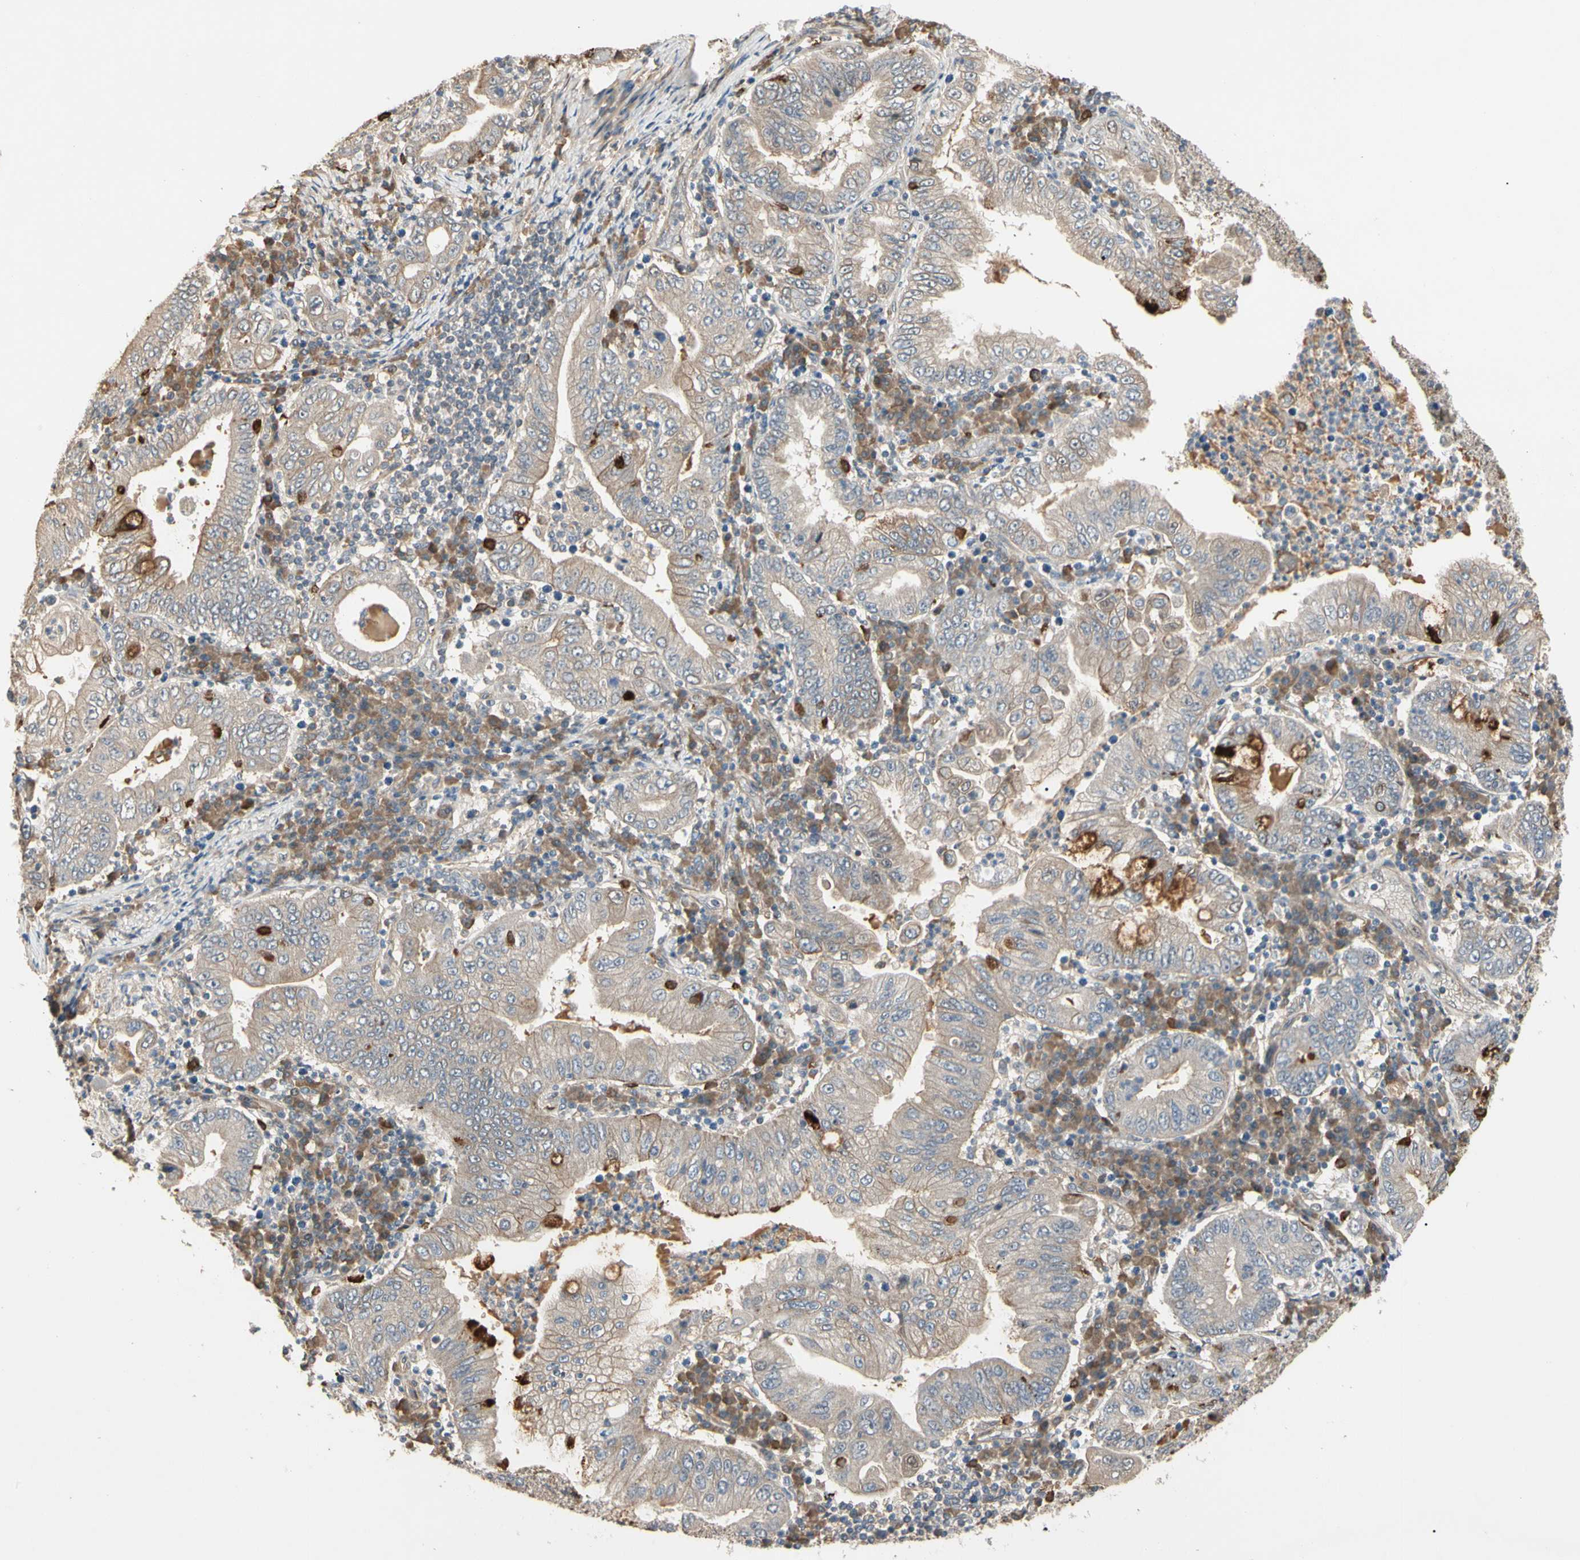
{"staining": {"intensity": "weak", "quantity": "25%-75%", "location": "cytoplasmic/membranous"}, "tissue": "stomach cancer", "cell_type": "Tumor cells", "image_type": "cancer", "snomed": [{"axis": "morphology", "description": "Normal tissue, NOS"}, {"axis": "morphology", "description": "Adenocarcinoma, NOS"}, {"axis": "topography", "description": "Esophagus"}, {"axis": "topography", "description": "Stomach, upper"}, {"axis": "topography", "description": "Peripheral nerve tissue"}], "caption": "This histopathology image shows immunohistochemistry (IHC) staining of adenocarcinoma (stomach), with low weak cytoplasmic/membranous staining in approximately 25%-75% of tumor cells.", "gene": "ATG4C", "patient": {"sex": "male", "age": 62}}